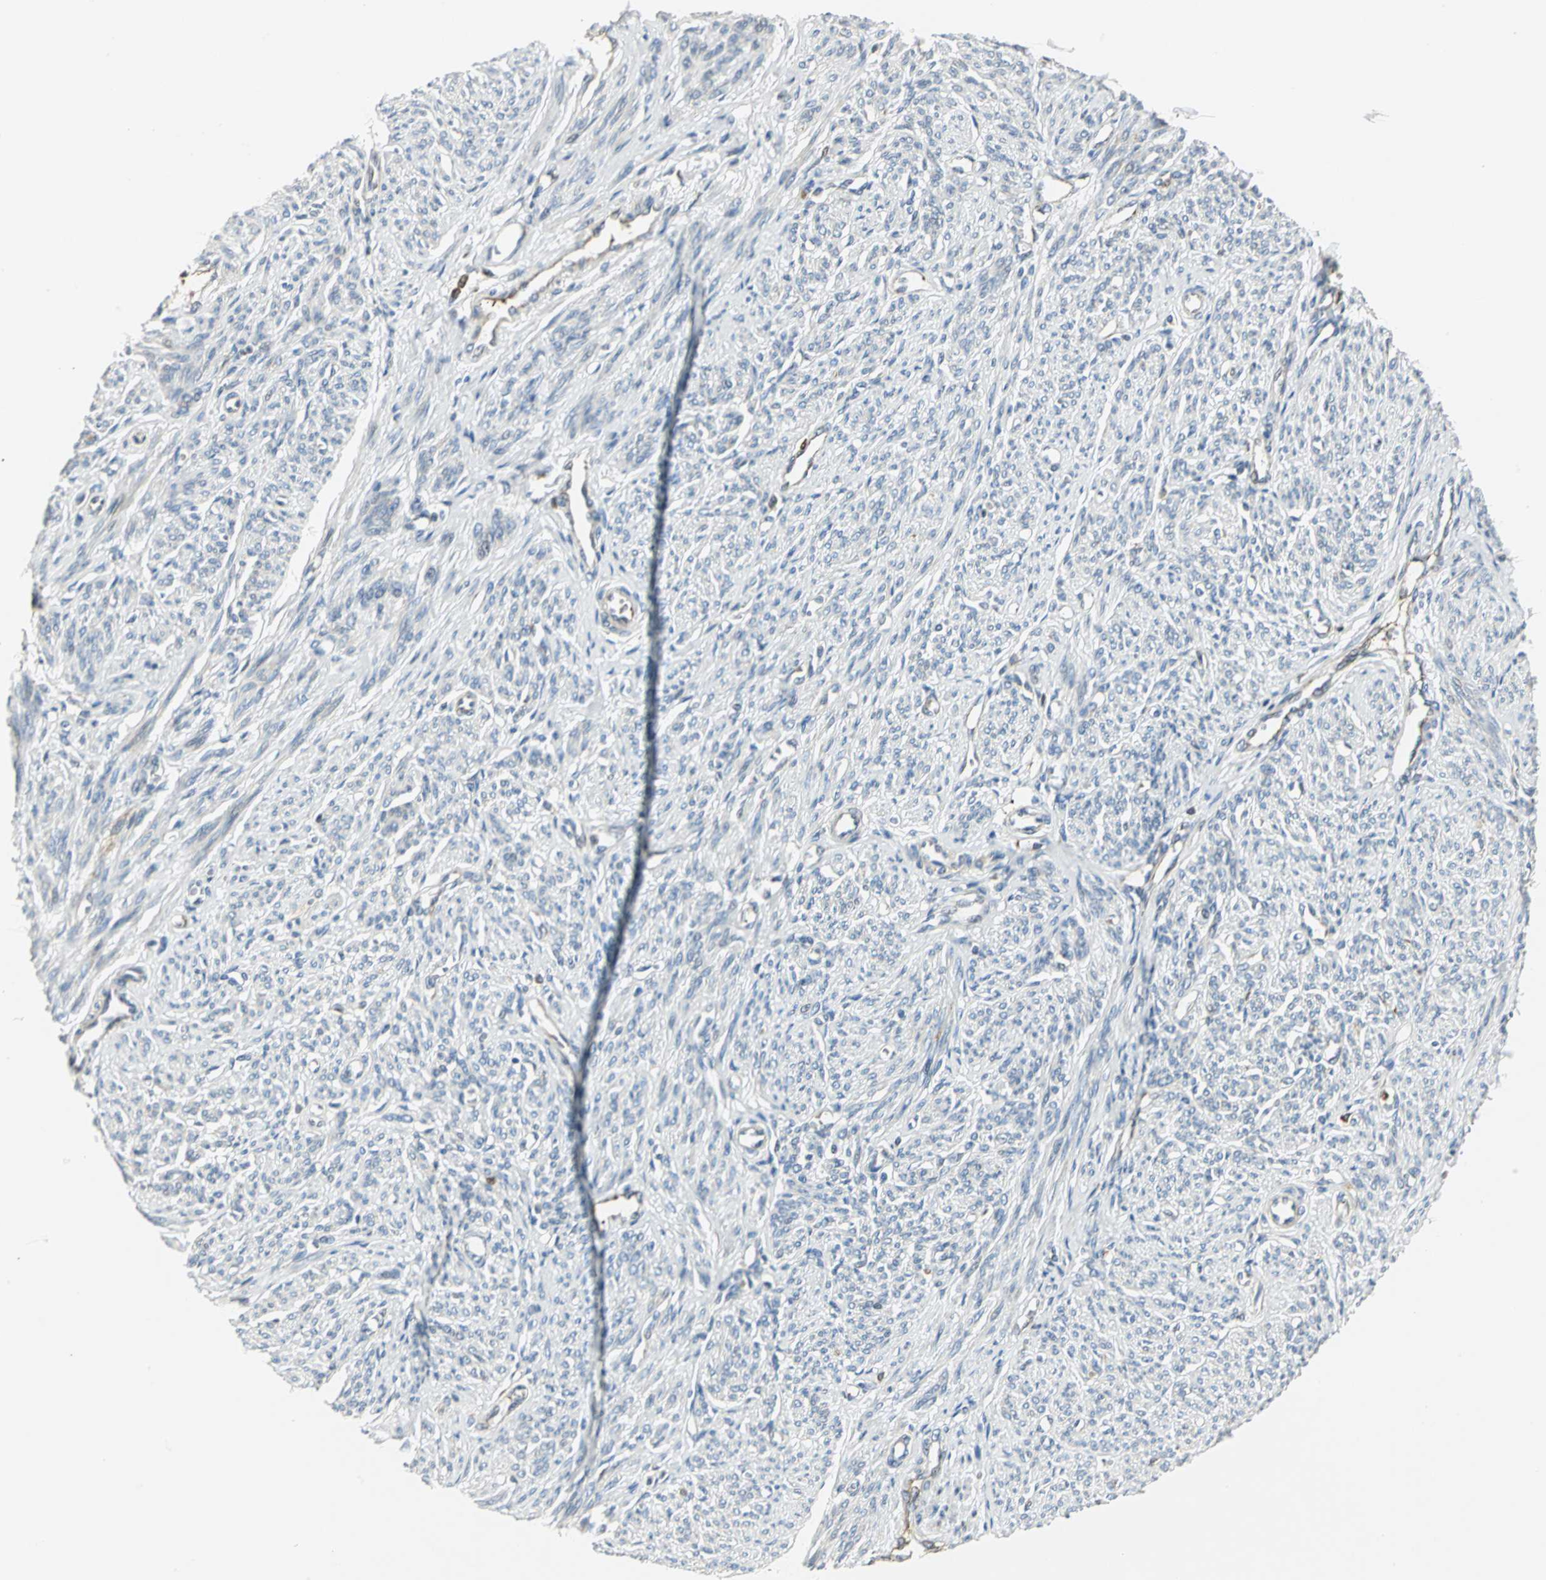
{"staining": {"intensity": "weak", "quantity": "<25%", "location": "cytoplasmic/membranous"}, "tissue": "smooth muscle", "cell_type": "Smooth muscle cells", "image_type": "normal", "snomed": [{"axis": "morphology", "description": "Normal tissue, NOS"}, {"axis": "topography", "description": "Smooth muscle"}], "caption": "High power microscopy micrograph of an immunohistochemistry image of normal smooth muscle, revealing no significant expression in smooth muscle cells.", "gene": "USP40", "patient": {"sex": "female", "age": 65}}